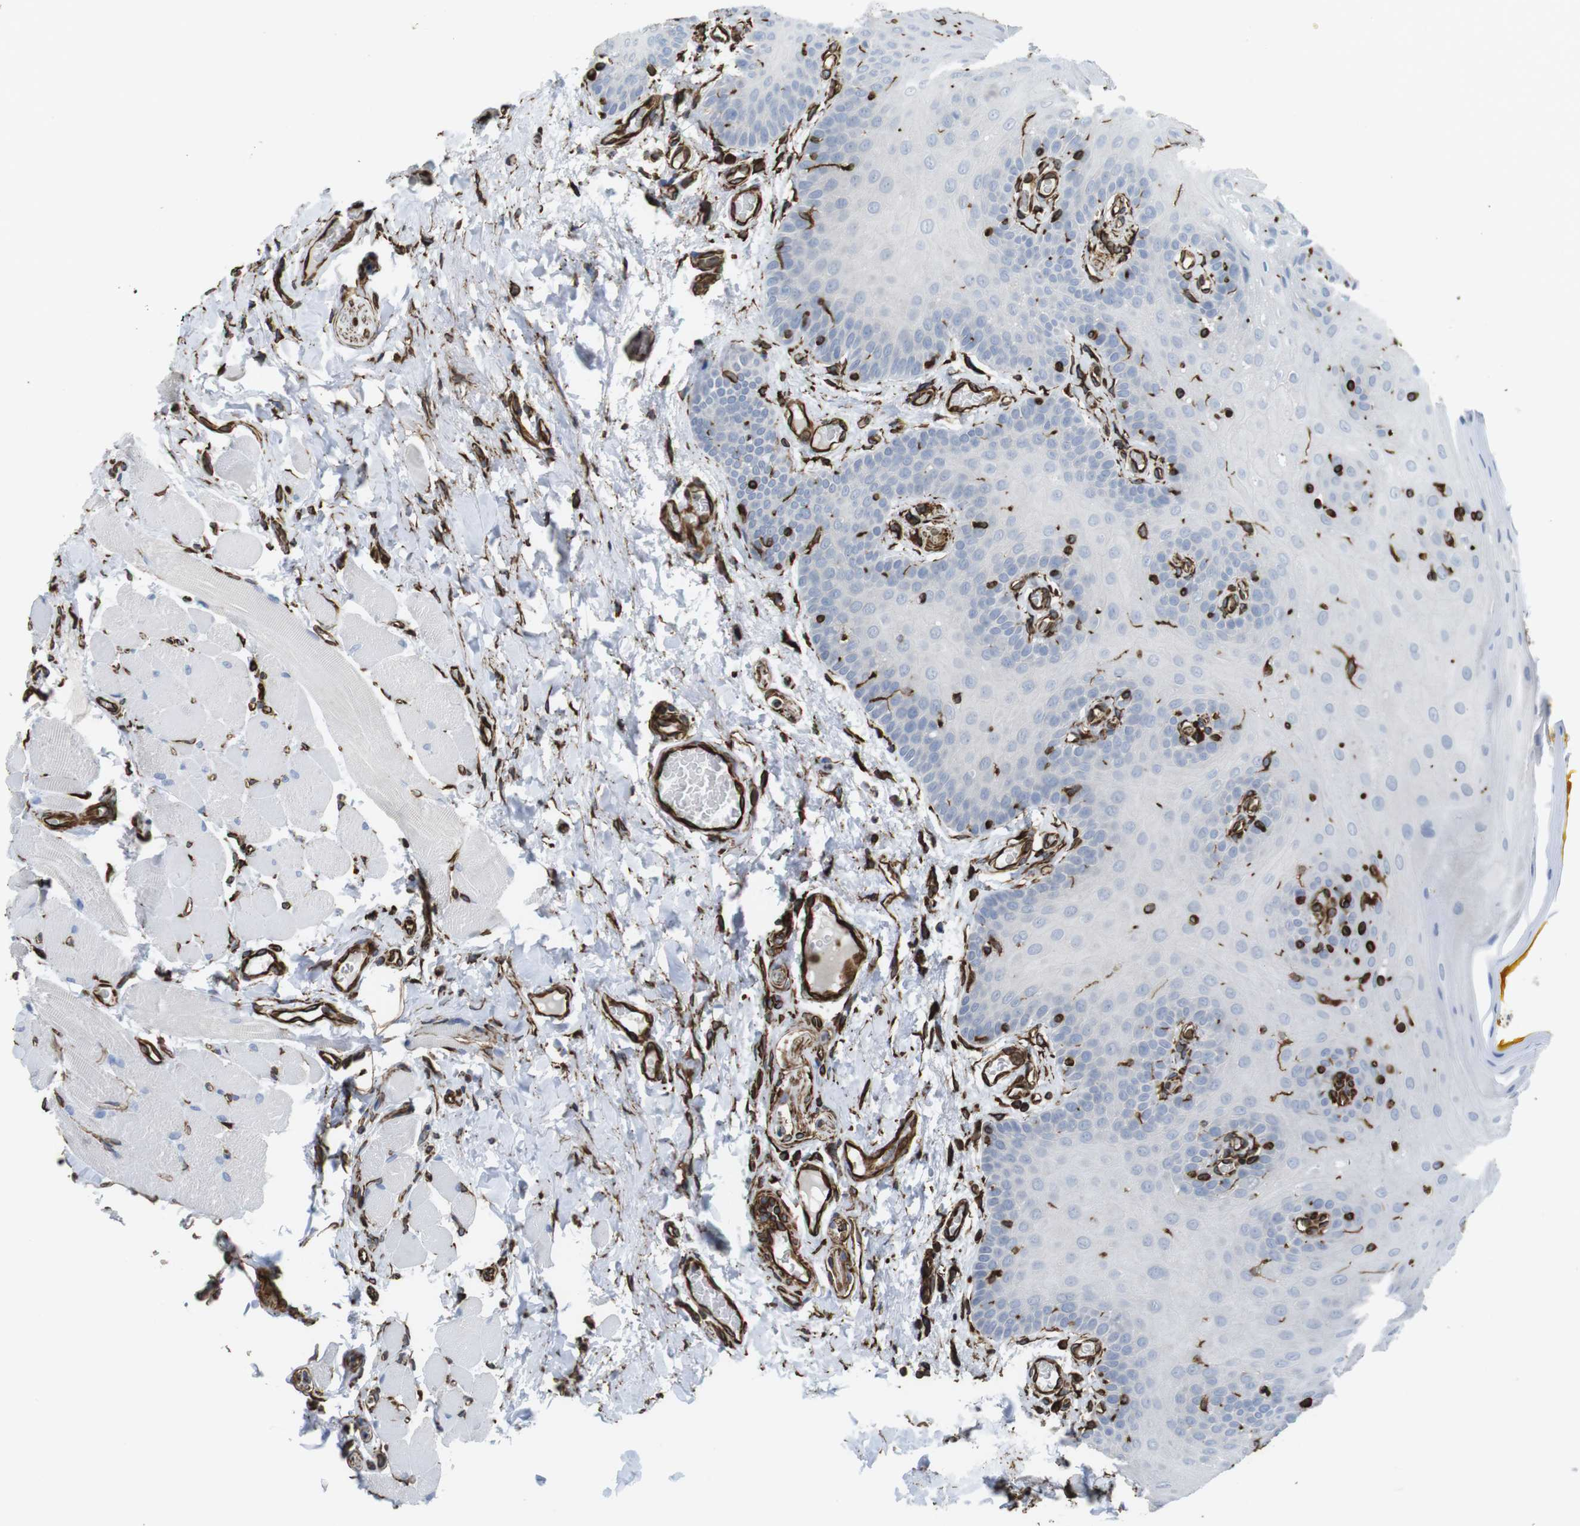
{"staining": {"intensity": "negative", "quantity": "none", "location": "none"}, "tissue": "oral mucosa", "cell_type": "Squamous epithelial cells", "image_type": "normal", "snomed": [{"axis": "morphology", "description": "Normal tissue, NOS"}, {"axis": "topography", "description": "Oral tissue"}], "caption": "Photomicrograph shows no significant protein positivity in squamous epithelial cells of normal oral mucosa. The staining was performed using DAB (3,3'-diaminobenzidine) to visualize the protein expression in brown, while the nuclei were stained in blue with hematoxylin (Magnification: 20x).", "gene": "RALGPS1", "patient": {"sex": "male", "age": 54}}